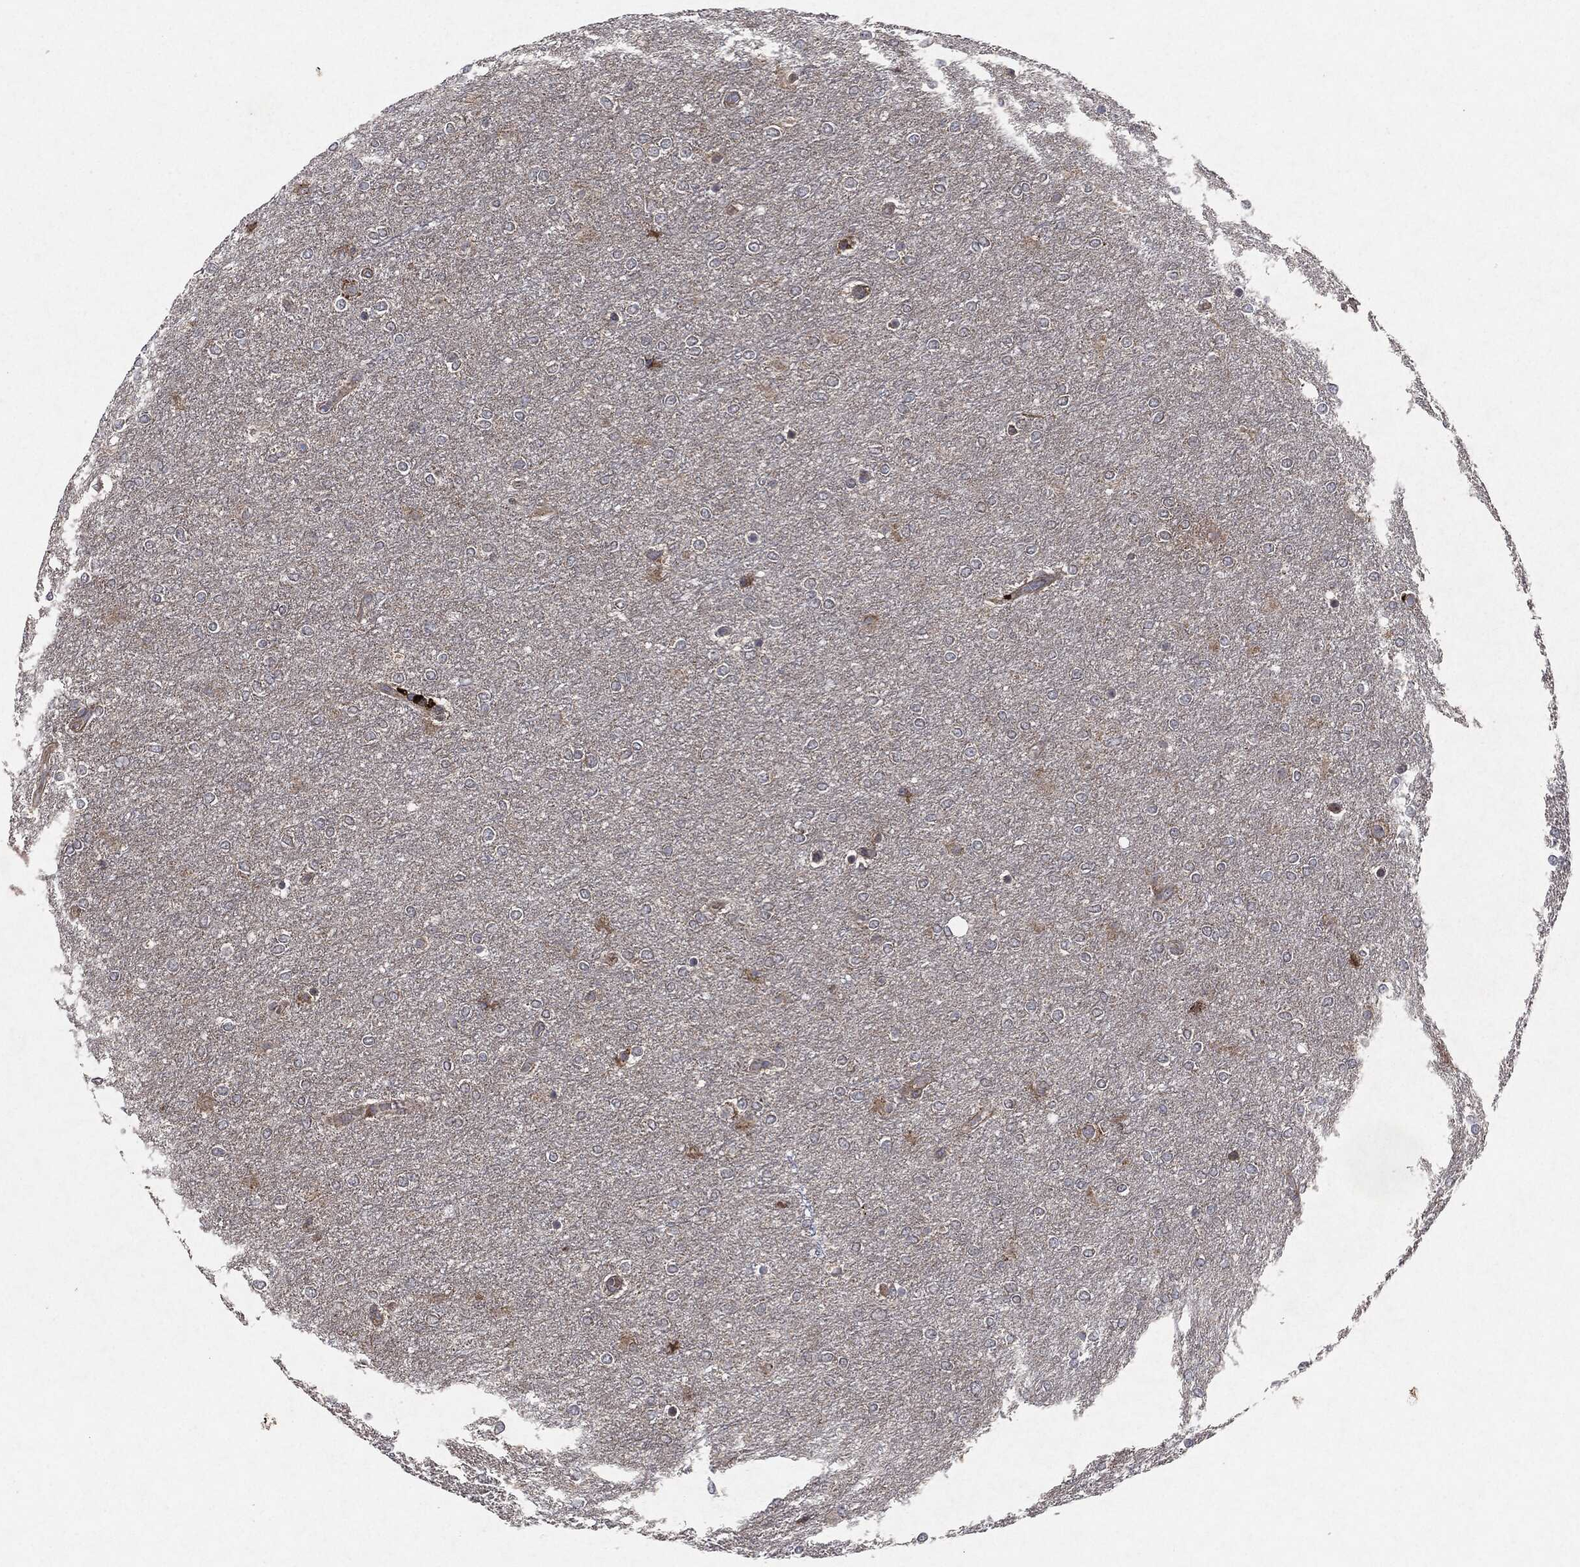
{"staining": {"intensity": "negative", "quantity": "none", "location": "none"}, "tissue": "glioma", "cell_type": "Tumor cells", "image_type": "cancer", "snomed": [{"axis": "morphology", "description": "Glioma, malignant, High grade"}, {"axis": "topography", "description": "Brain"}], "caption": "Glioma was stained to show a protein in brown. There is no significant positivity in tumor cells.", "gene": "RAF1", "patient": {"sex": "female", "age": 61}}